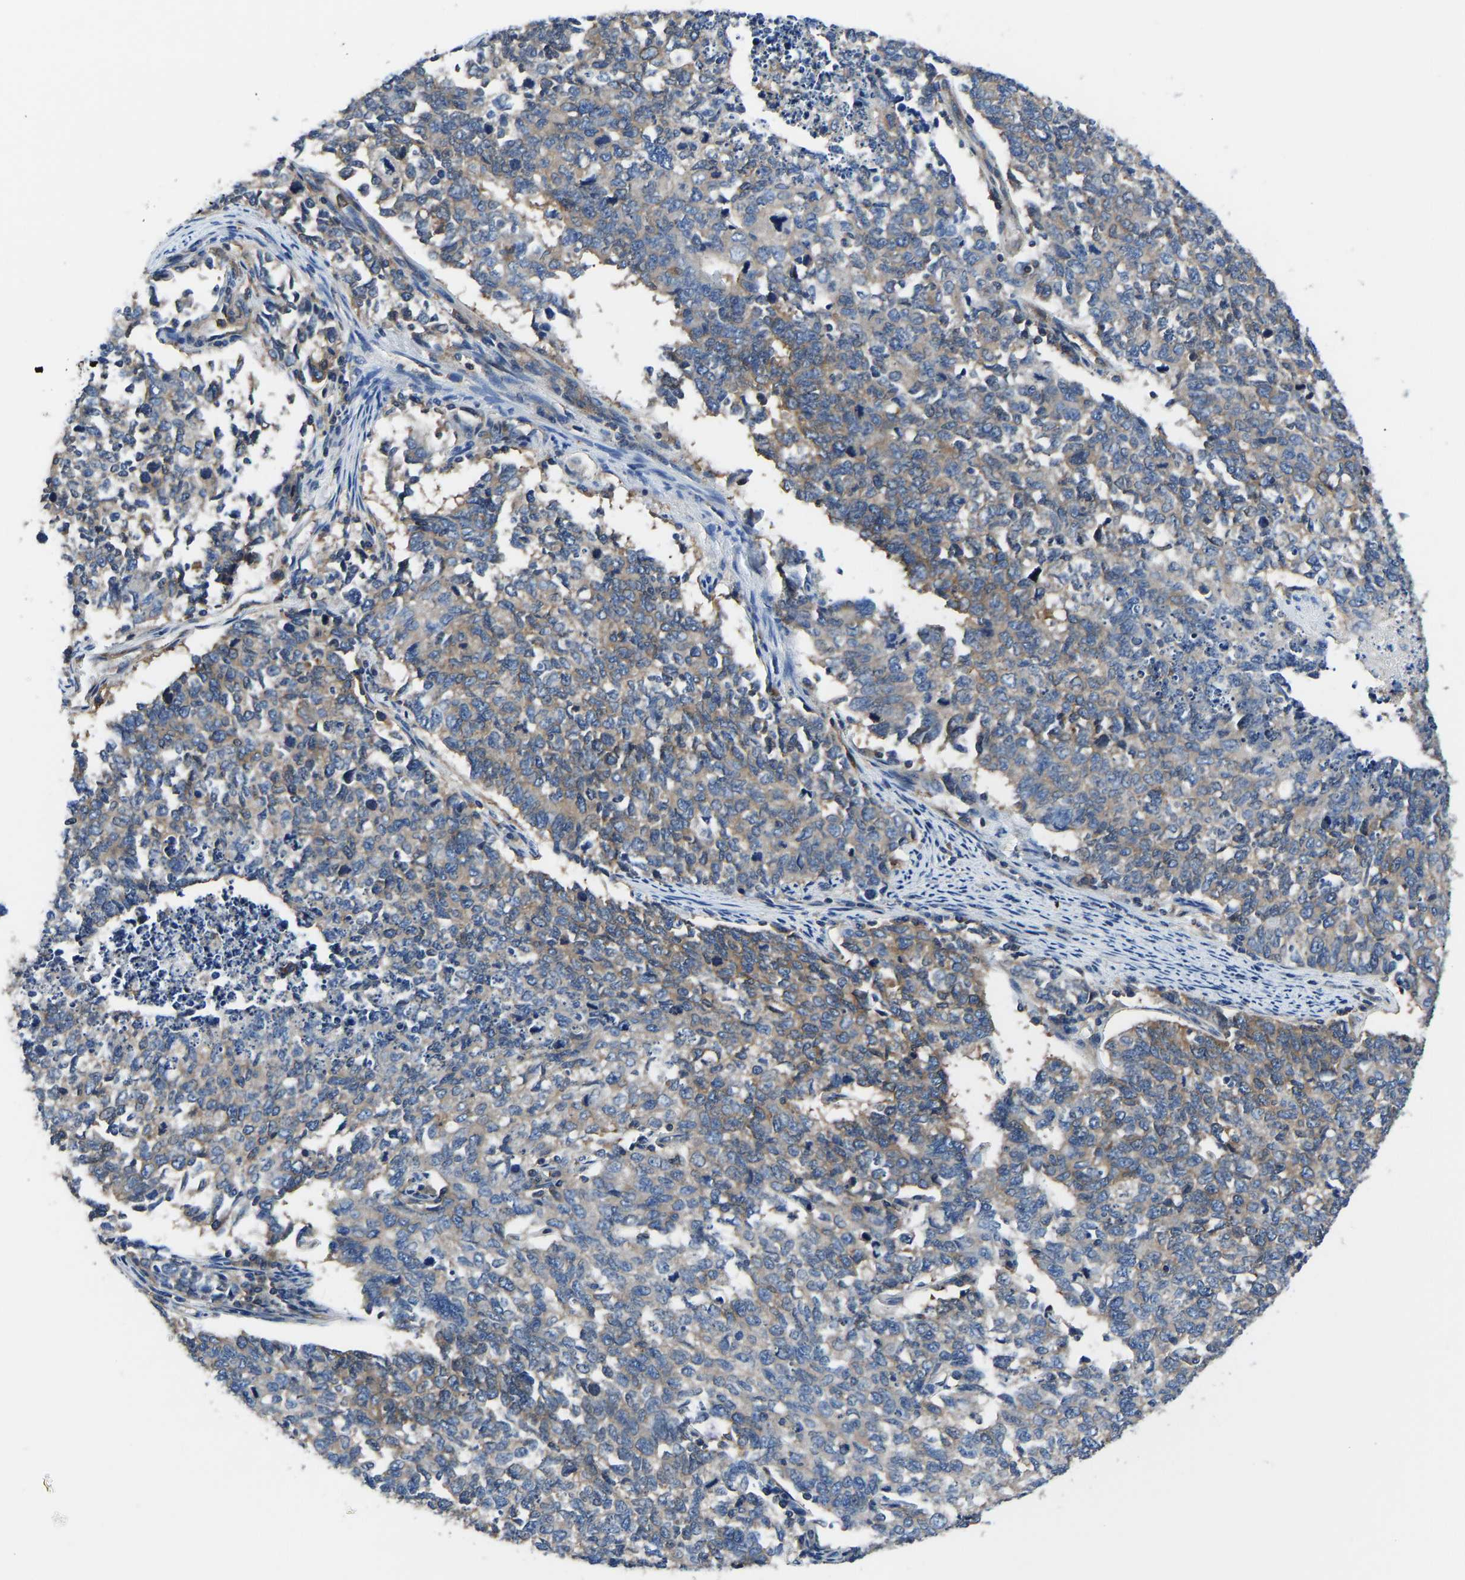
{"staining": {"intensity": "weak", "quantity": ">75%", "location": "cytoplasmic/membranous"}, "tissue": "cervical cancer", "cell_type": "Tumor cells", "image_type": "cancer", "snomed": [{"axis": "morphology", "description": "Squamous cell carcinoma, NOS"}, {"axis": "topography", "description": "Cervix"}], "caption": "An immunohistochemistry image of neoplastic tissue is shown. Protein staining in brown labels weak cytoplasmic/membranous positivity in cervical cancer within tumor cells. The staining was performed using DAB to visualize the protein expression in brown, while the nuclei were stained in blue with hematoxylin (Magnification: 20x).", "gene": "PRKAR1A", "patient": {"sex": "female", "age": 63}}